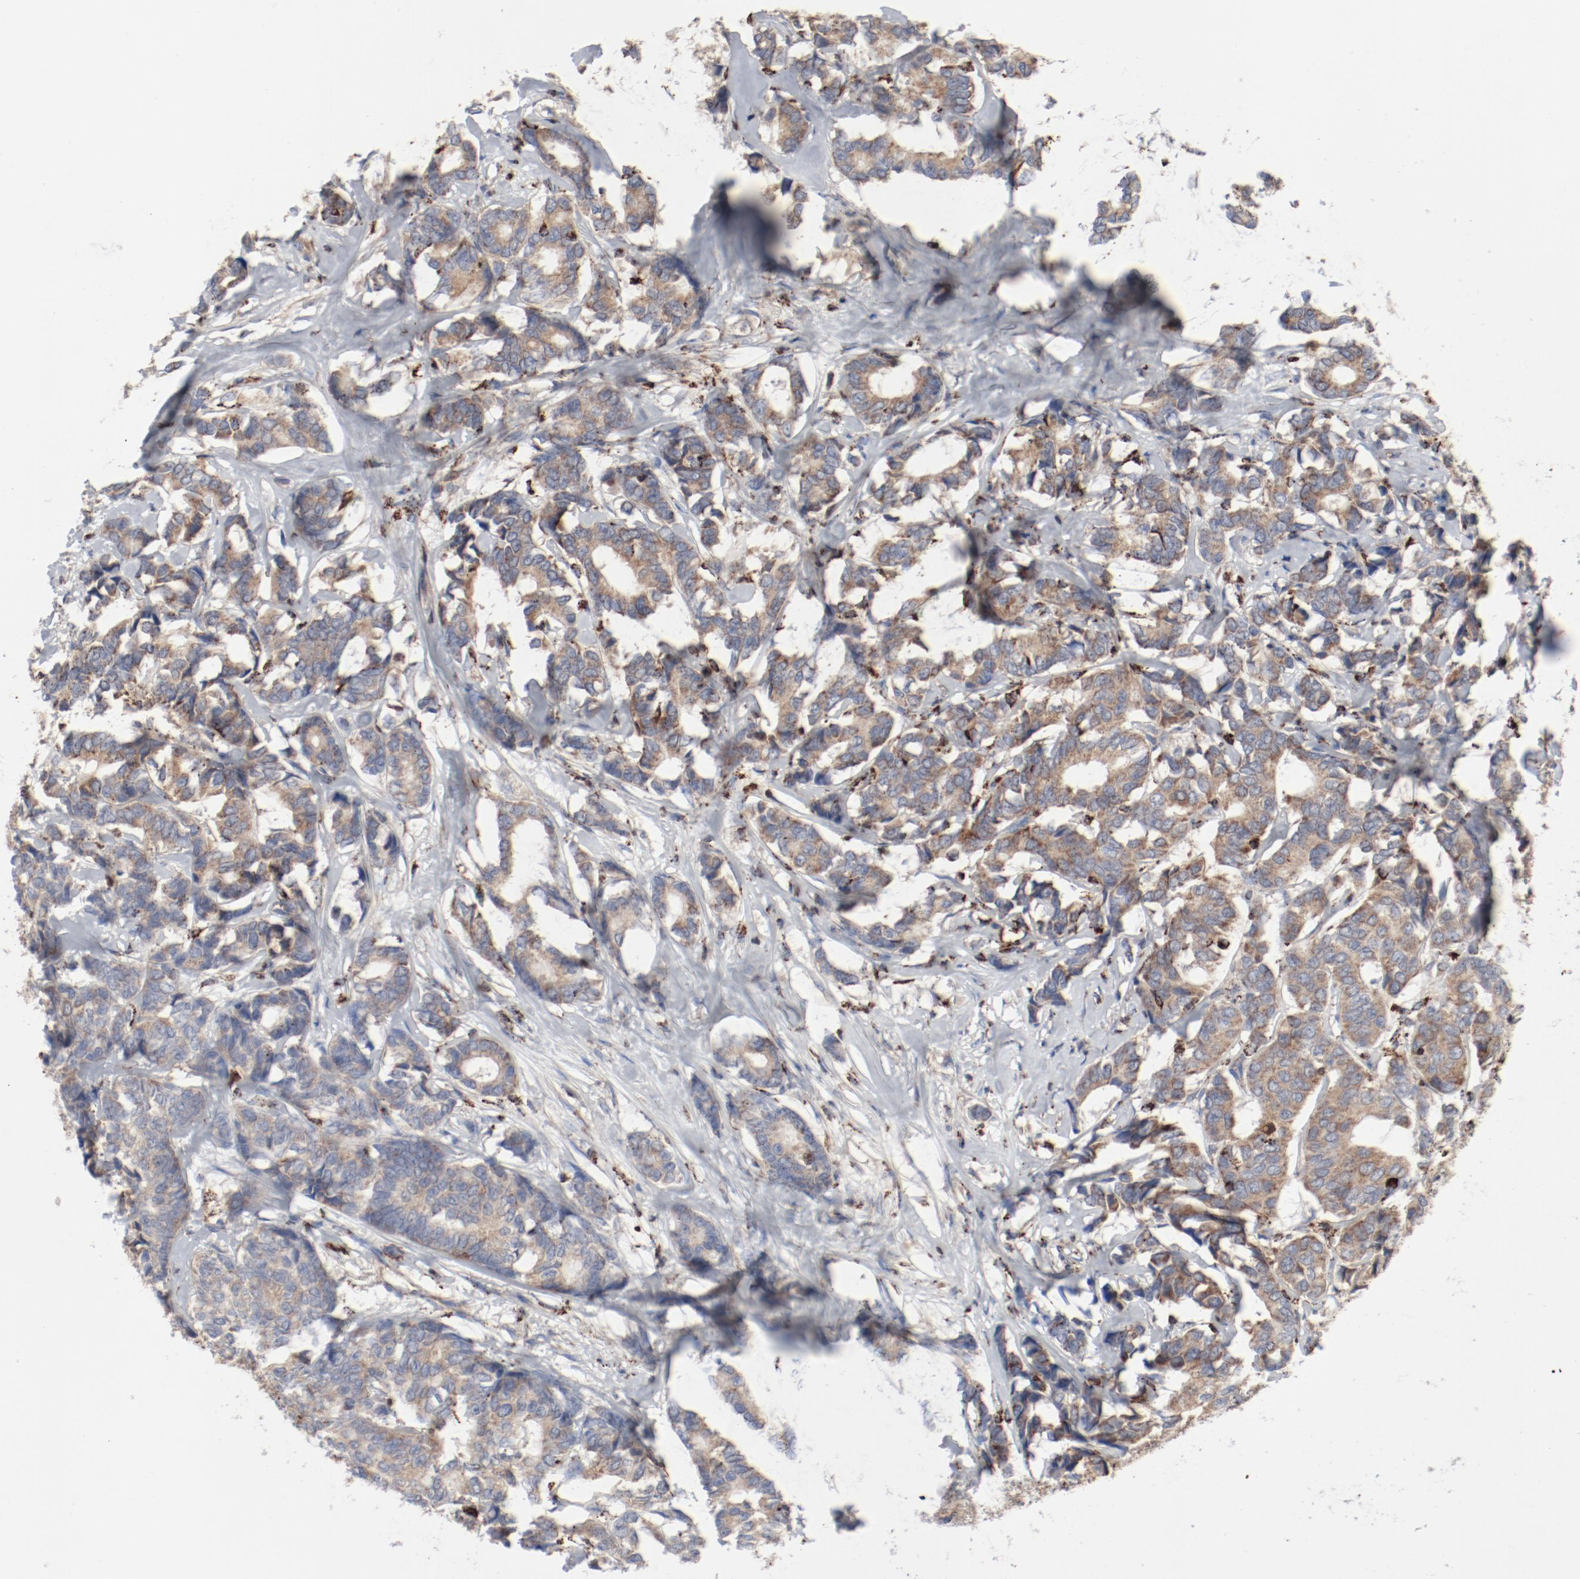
{"staining": {"intensity": "weak", "quantity": ">75%", "location": "cytoplasmic/membranous"}, "tissue": "breast cancer", "cell_type": "Tumor cells", "image_type": "cancer", "snomed": [{"axis": "morphology", "description": "Duct carcinoma"}, {"axis": "topography", "description": "Breast"}], "caption": "Breast cancer (infiltrating ductal carcinoma) stained with a protein marker demonstrates weak staining in tumor cells.", "gene": "SETD3", "patient": {"sex": "female", "age": 87}}